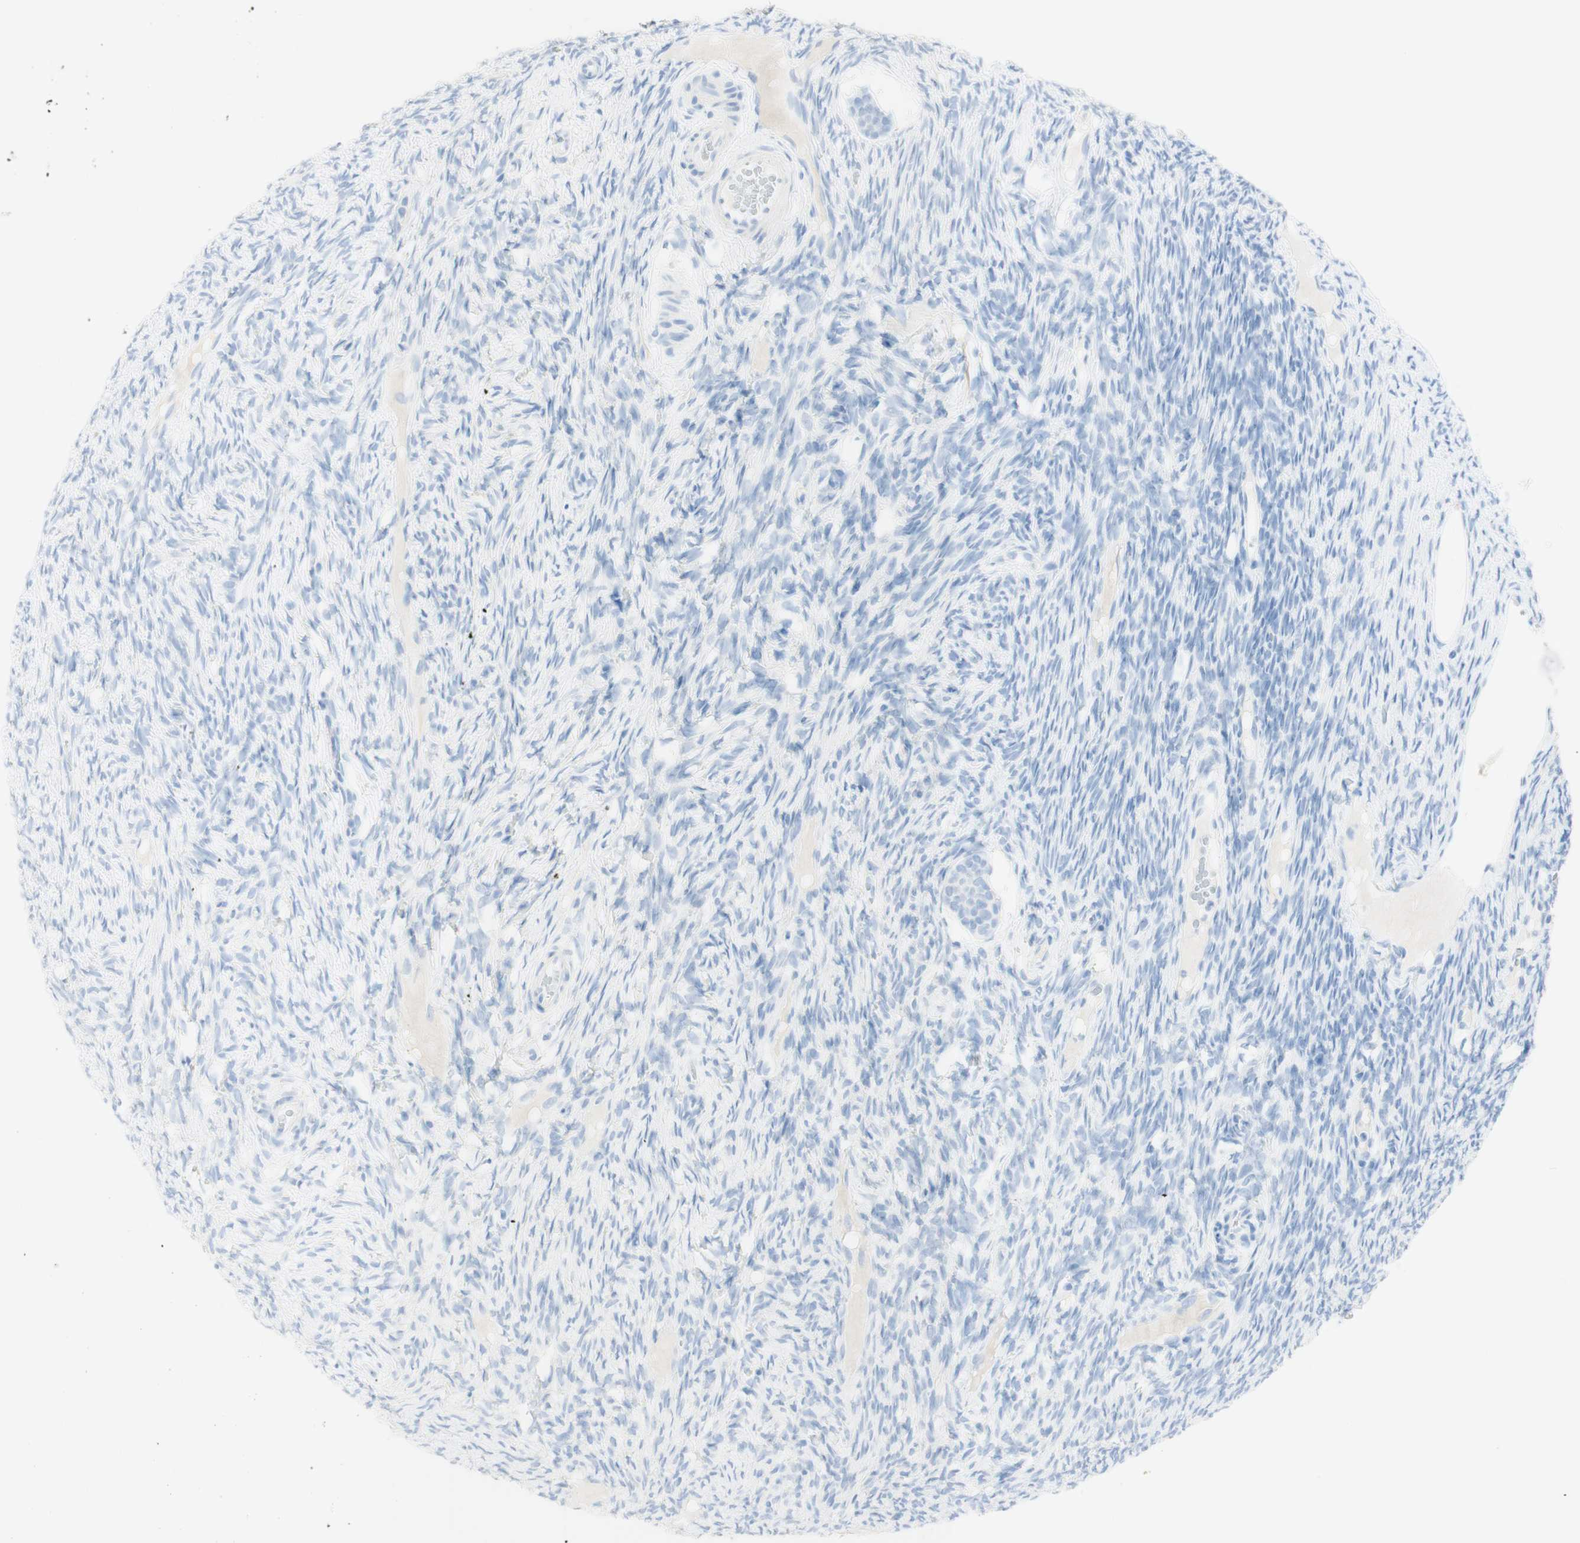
{"staining": {"intensity": "negative", "quantity": "none", "location": "none"}, "tissue": "ovary", "cell_type": "Ovarian stroma cells", "image_type": "normal", "snomed": [{"axis": "morphology", "description": "Normal tissue, NOS"}, {"axis": "topography", "description": "Ovary"}], "caption": "This image is of normal ovary stained with immunohistochemistry (IHC) to label a protein in brown with the nuclei are counter-stained blue. There is no expression in ovarian stroma cells. Nuclei are stained in blue.", "gene": "TPO", "patient": {"sex": "female", "age": 33}}